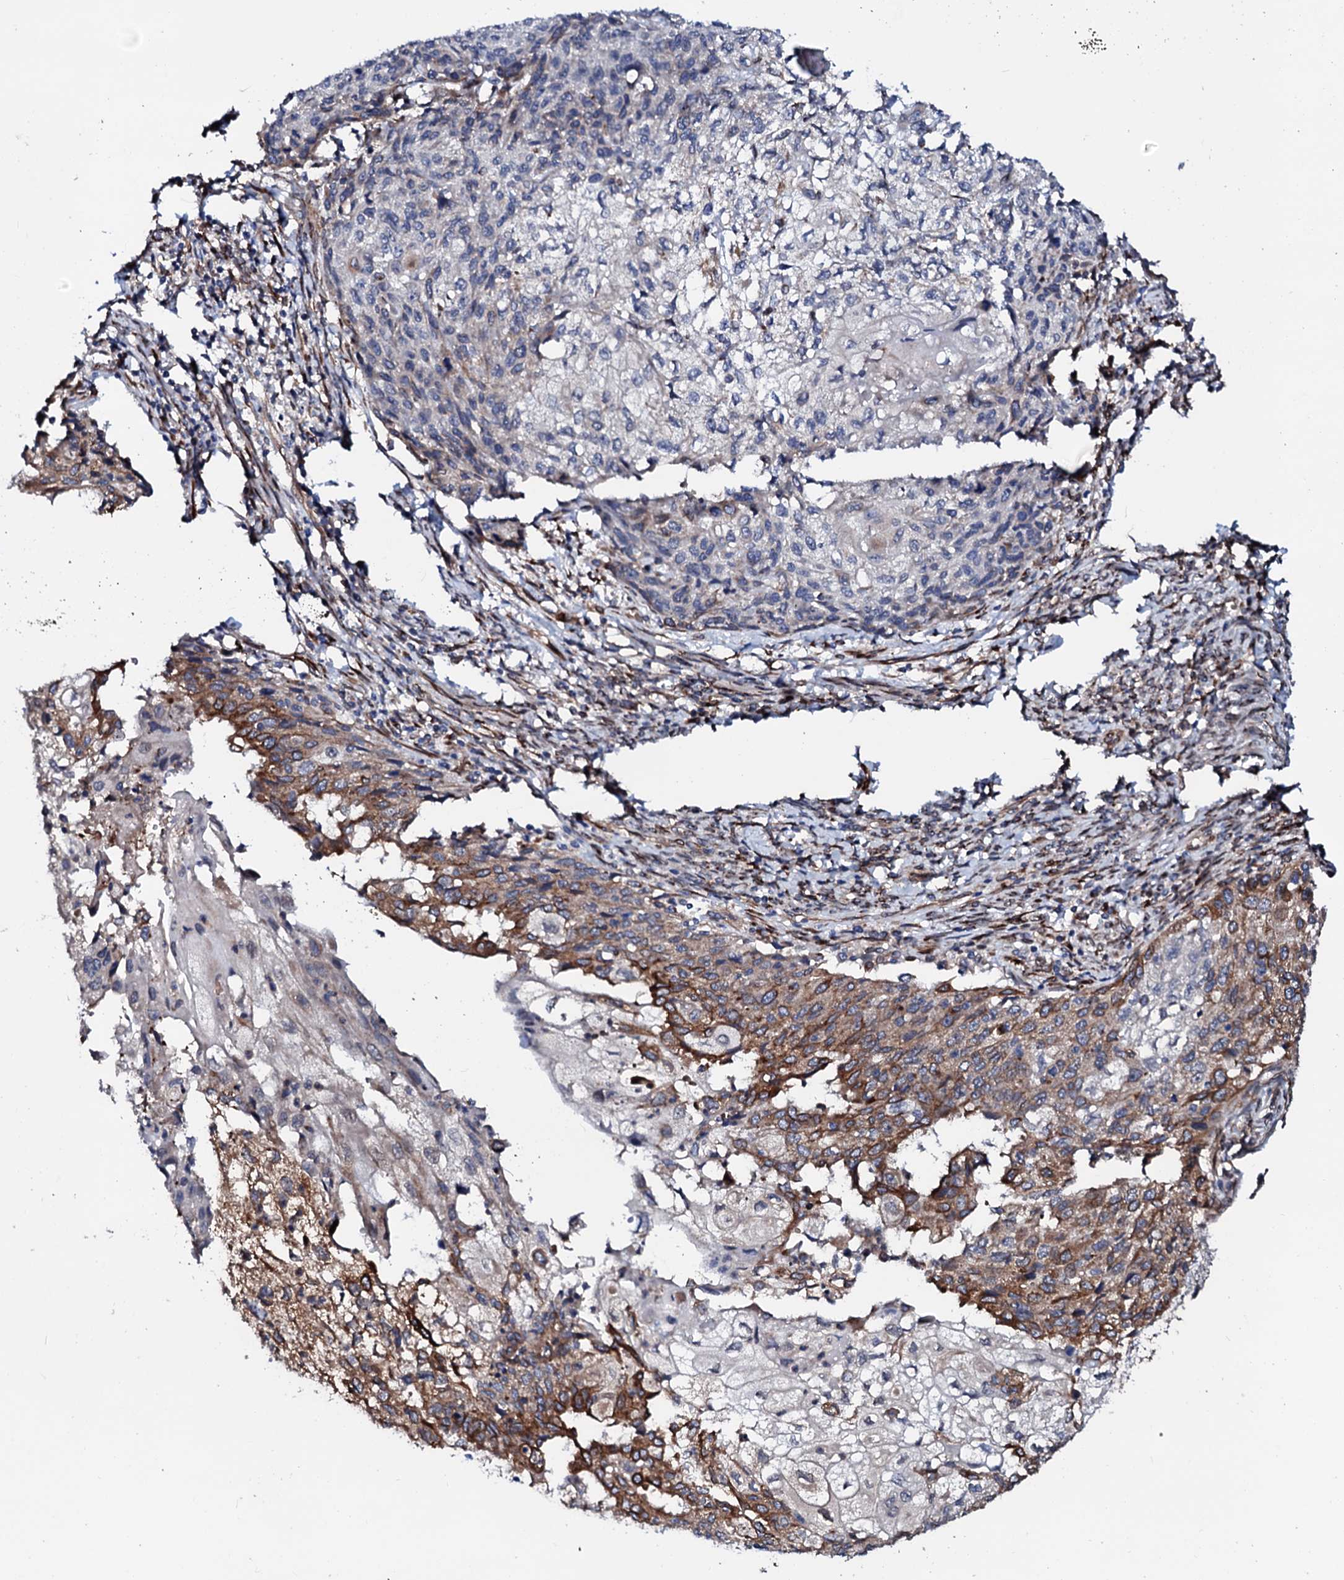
{"staining": {"intensity": "moderate", "quantity": "25%-75%", "location": "cytoplasmic/membranous"}, "tissue": "cervical cancer", "cell_type": "Tumor cells", "image_type": "cancer", "snomed": [{"axis": "morphology", "description": "Squamous cell carcinoma, NOS"}, {"axis": "topography", "description": "Cervix"}], "caption": "Squamous cell carcinoma (cervical) stained with a brown dye demonstrates moderate cytoplasmic/membranous positive expression in approximately 25%-75% of tumor cells.", "gene": "TMCO3", "patient": {"sex": "female", "age": 67}}